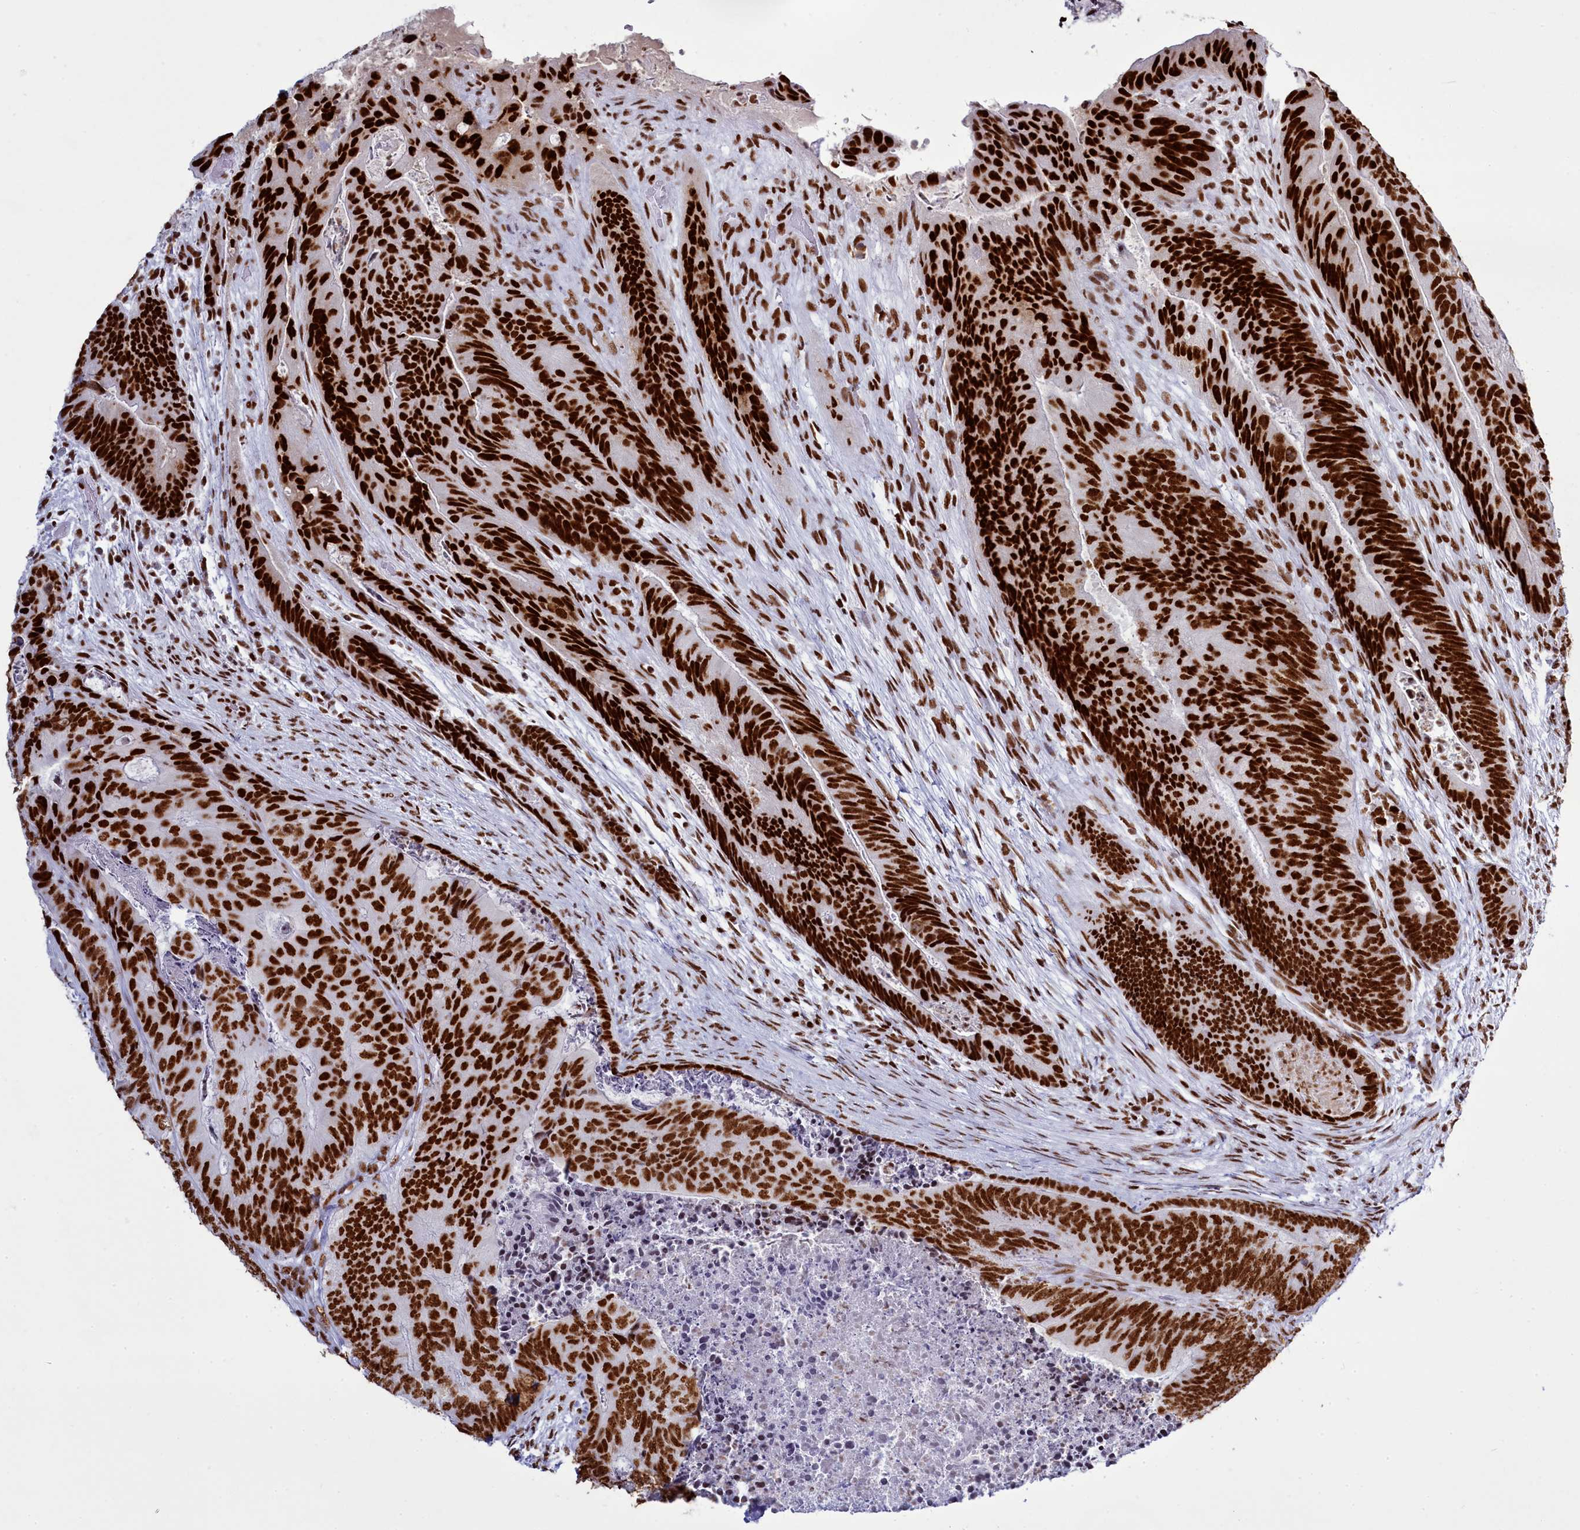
{"staining": {"intensity": "strong", "quantity": ">75%", "location": "nuclear"}, "tissue": "colorectal cancer", "cell_type": "Tumor cells", "image_type": "cancer", "snomed": [{"axis": "morphology", "description": "Adenocarcinoma, NOS"}, {"axis": "topography", "description": "Colon"}], "caption": "Strong nuclear expression for a protein is present in approximately >75% of tumor cells of colorectal cancer (adenocarcinoma) using immunohistochemistry (IHC).", "gene": "RALY", "patient": {"sex": "female", "age": 67}}